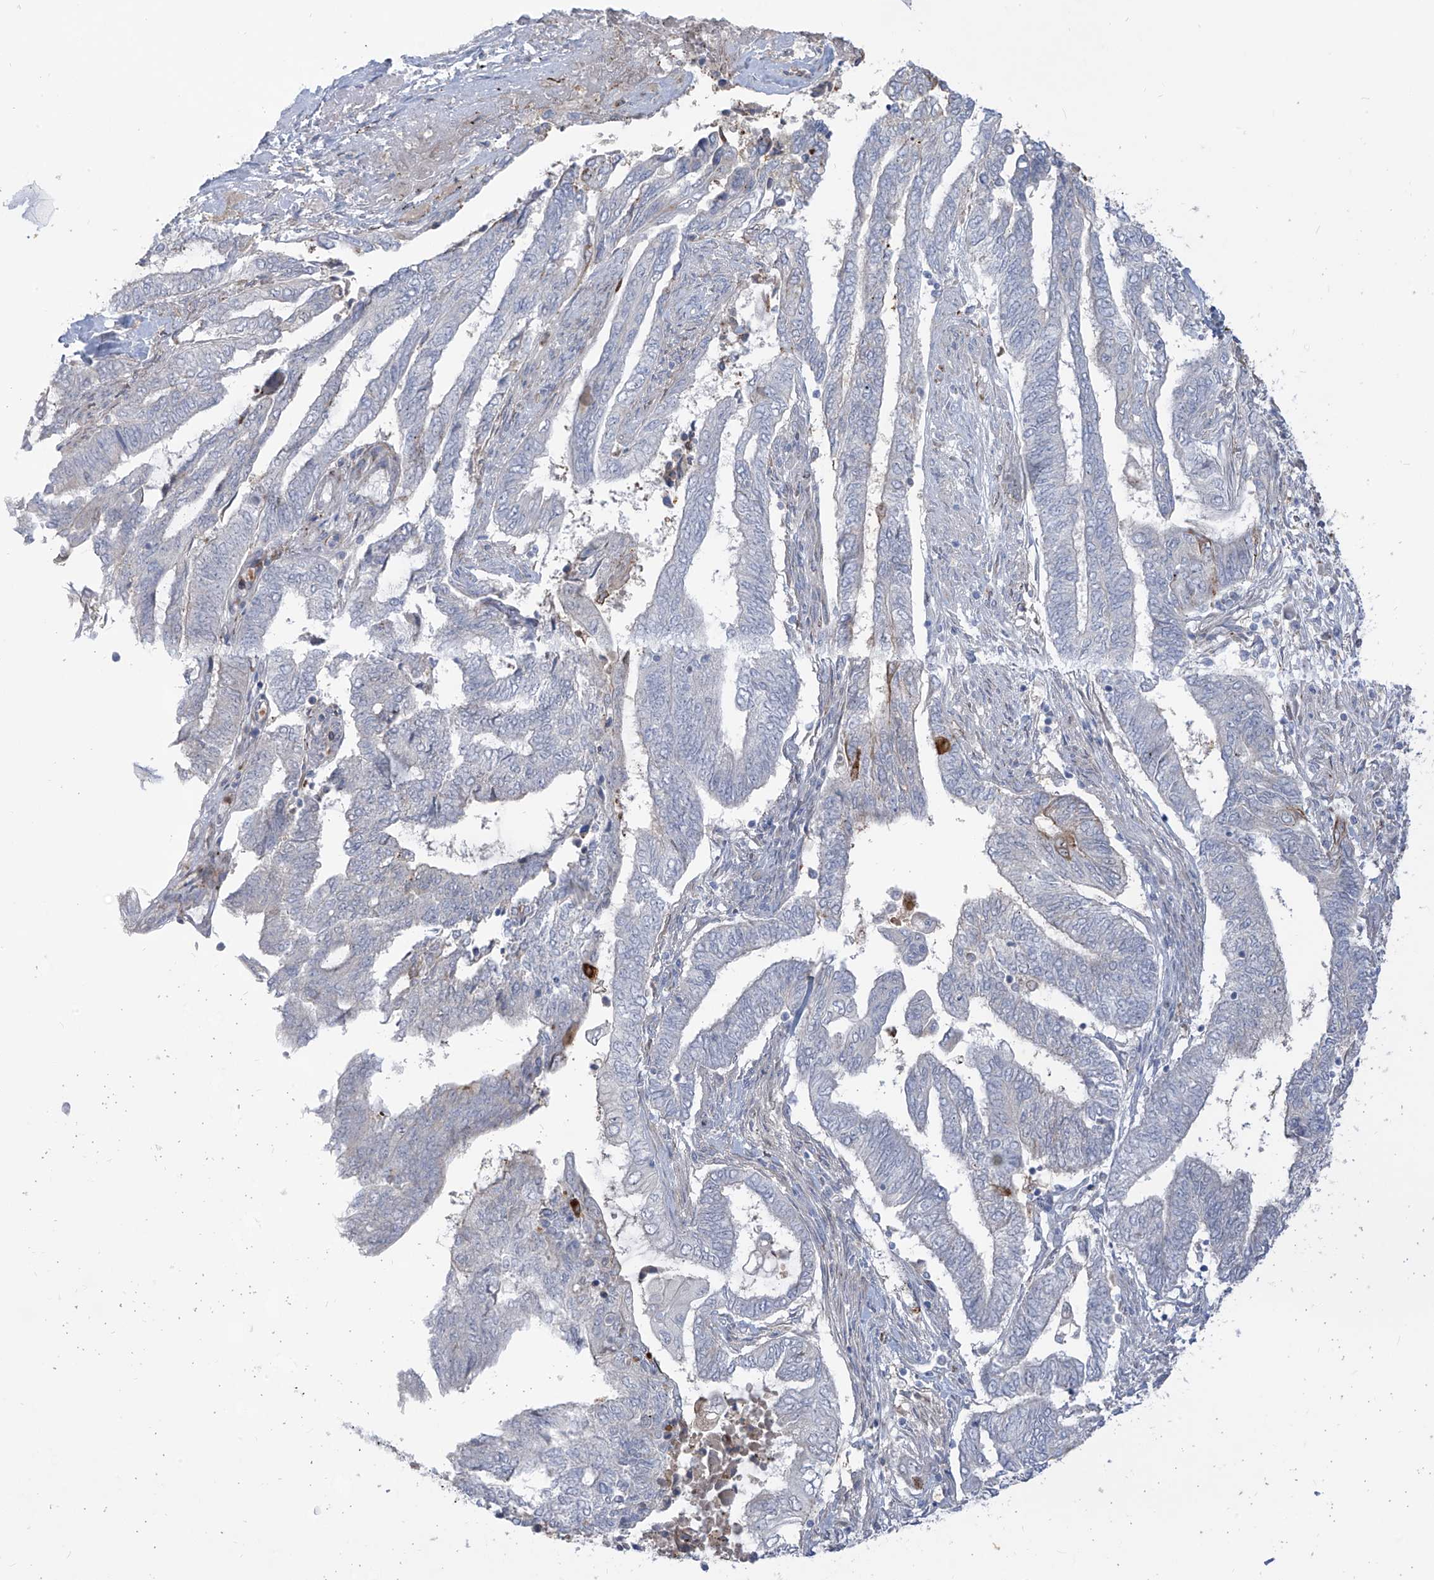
{"staining": {"intensity": "negative", "quantity": "none", "location": "none"}, "tissue": "endometrial cancer", "cell_type": "Tumor cells", "image_type": "cancer", "snomed": [{"axis": "morphology", "description": "Adenocarcinoma, NOS"}, {"axis": "topography", "description": "Uterus"}, {"axis": "topography", "description": "Endometrium"}], "caption": "This histopathology image is of adenocarcinoma (endometrial) stained with immunohistochemistry (IHC) to label a protein in brown with the nuclei are counter-stained blue. There is no positivity in tumor cells.", "gene": "NOTO", "patient": {"sex": "female", "age": 70}}